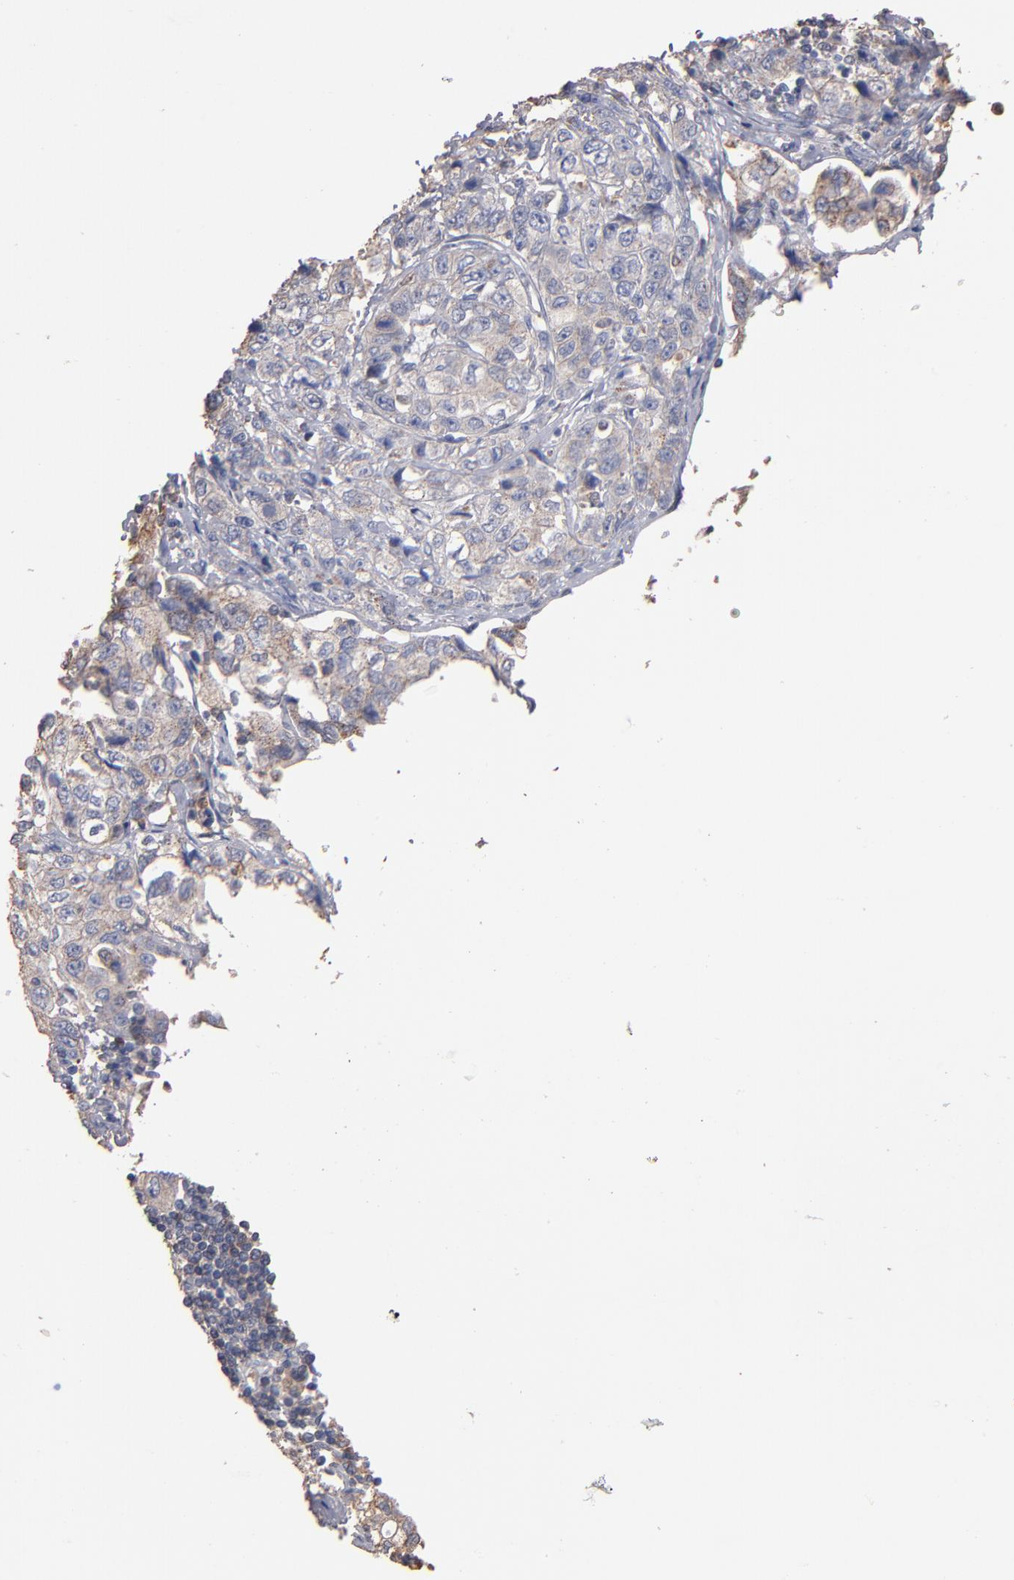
{"staining": {"intensity": "weak", "quantity": "25%-75%", "location": "cytoplasmic/membranous"}, "tissue": "stomach cancer", "cell_type": "Tumor cells", "image_type": "cancer", "snomed": [{"axis": "morphology", "description": "Adenocarcinoma, NOS"}, {"axis": "topography", "description": "Stomach"}], "caption": "Human stomach cancer (adenocarcinoma) stained for a protein (brown) displays weak cytoplasmic/membranous positive staining in about 25%-75% of tumor cells.", "gene": "RO60", "patient": {"sex": "male", "age": 48}}